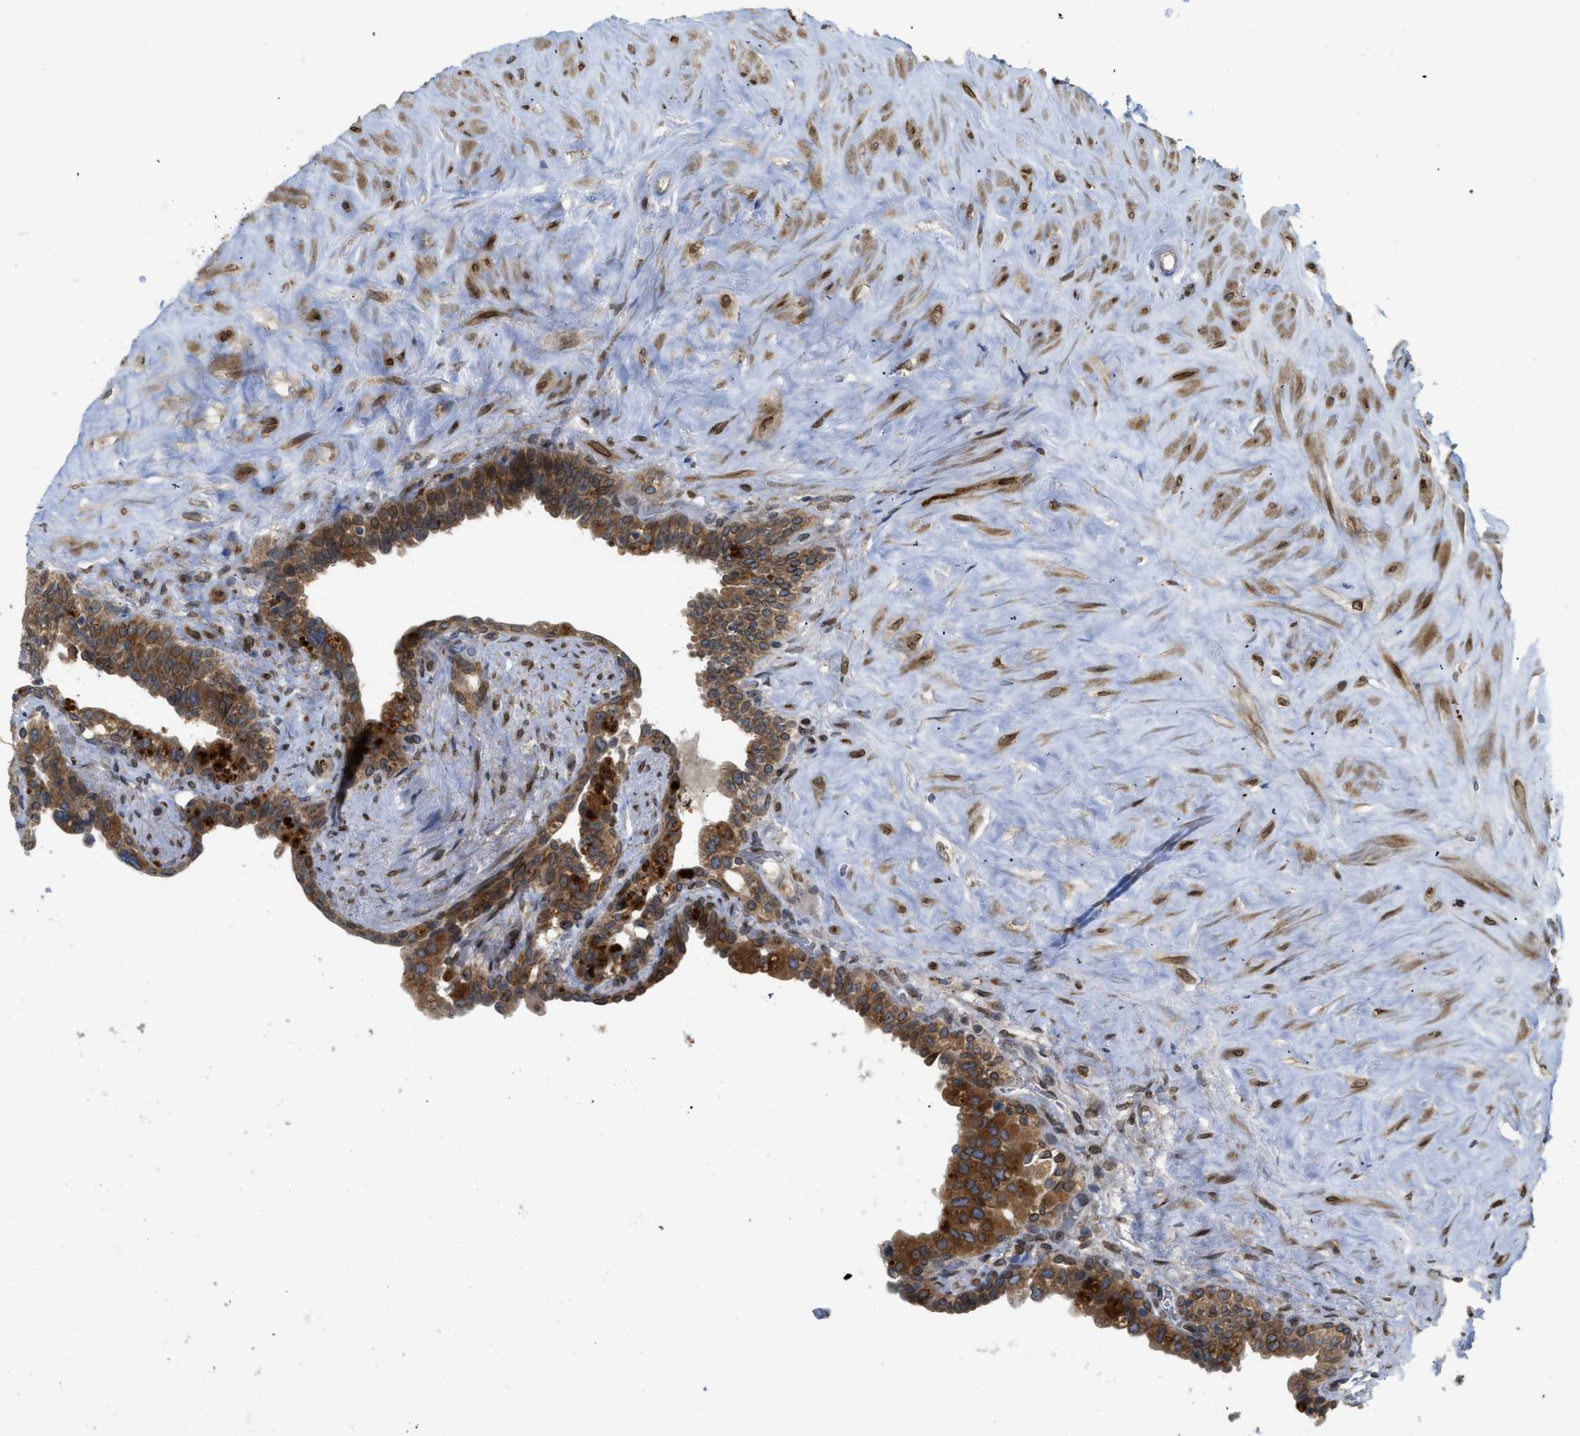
{"staining": {"intensity": "strong", "quantity": ">75%", "location": "cytoplasmic/membranous"}, "tissue": "seminal vesicle", "cell_type": "Glandular cells", "image_type": "normal", "snomed": [{"axis": "morphology", "description": "Normal tissue, NOS"}, {"axis": "topography", "description": "Seminal veicle"}], "caption": "Strong cytoplasmic/membranous expression is appreciated in approximately >75% of glandular cells in benign seminal vesicle. (DAB (3,3'-diaminobenzidine) IHC, brown staining for protein, blue staining for nuclei).", "gene": "EIF2AK3", "patient": {"sex": "male", "age": 63}}